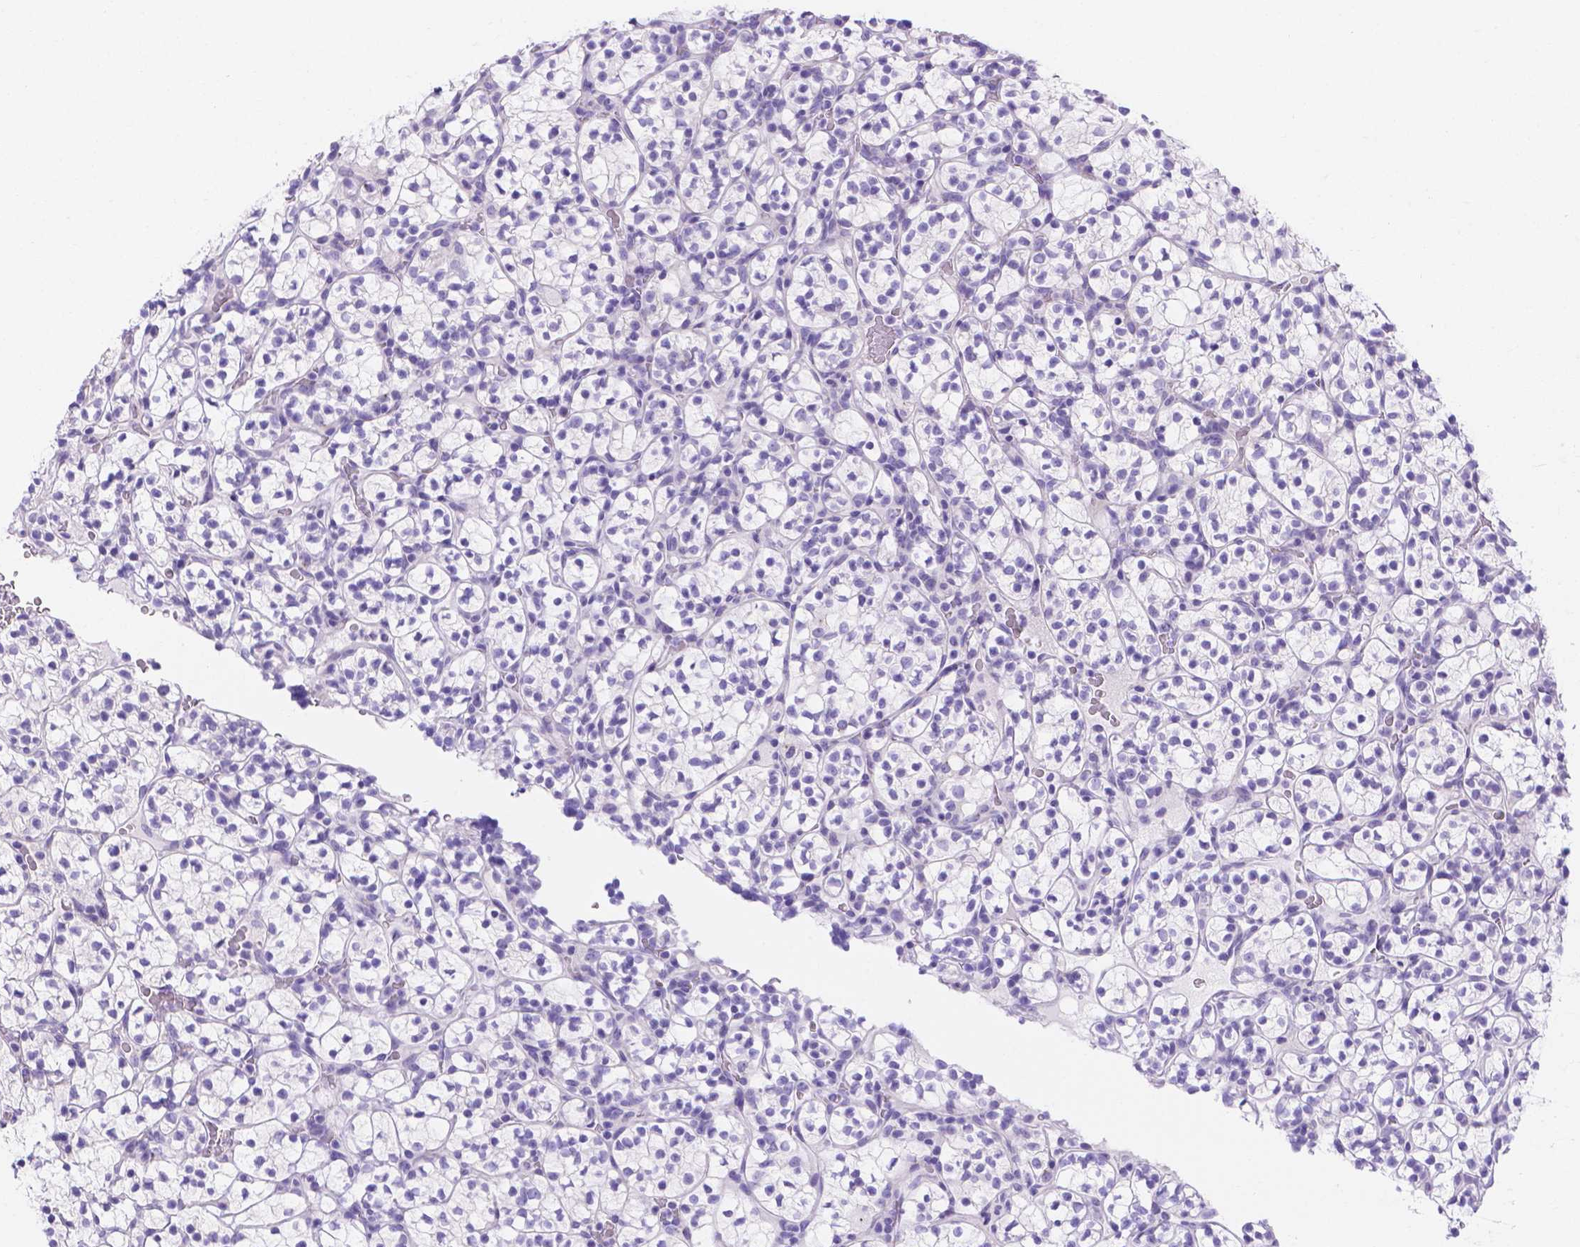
{"staining": {"intensity": "negative", "quantity": "none", "location": "none"}, "tissue": "renal cancer", "cell_type": "Tumor cells", "image_type": "cancer", "snomed": [{"axis": "morphology", "description": "Adenocarcinoma, NOS"}, {"axis": "topography", "description": "Kidney"}], "caption": "Tumor cells are negative for brown protein staining in renal cancer (adenocarcinoma).", "gene": "MLN", "patient": {"sex": "female", "age": 89}}